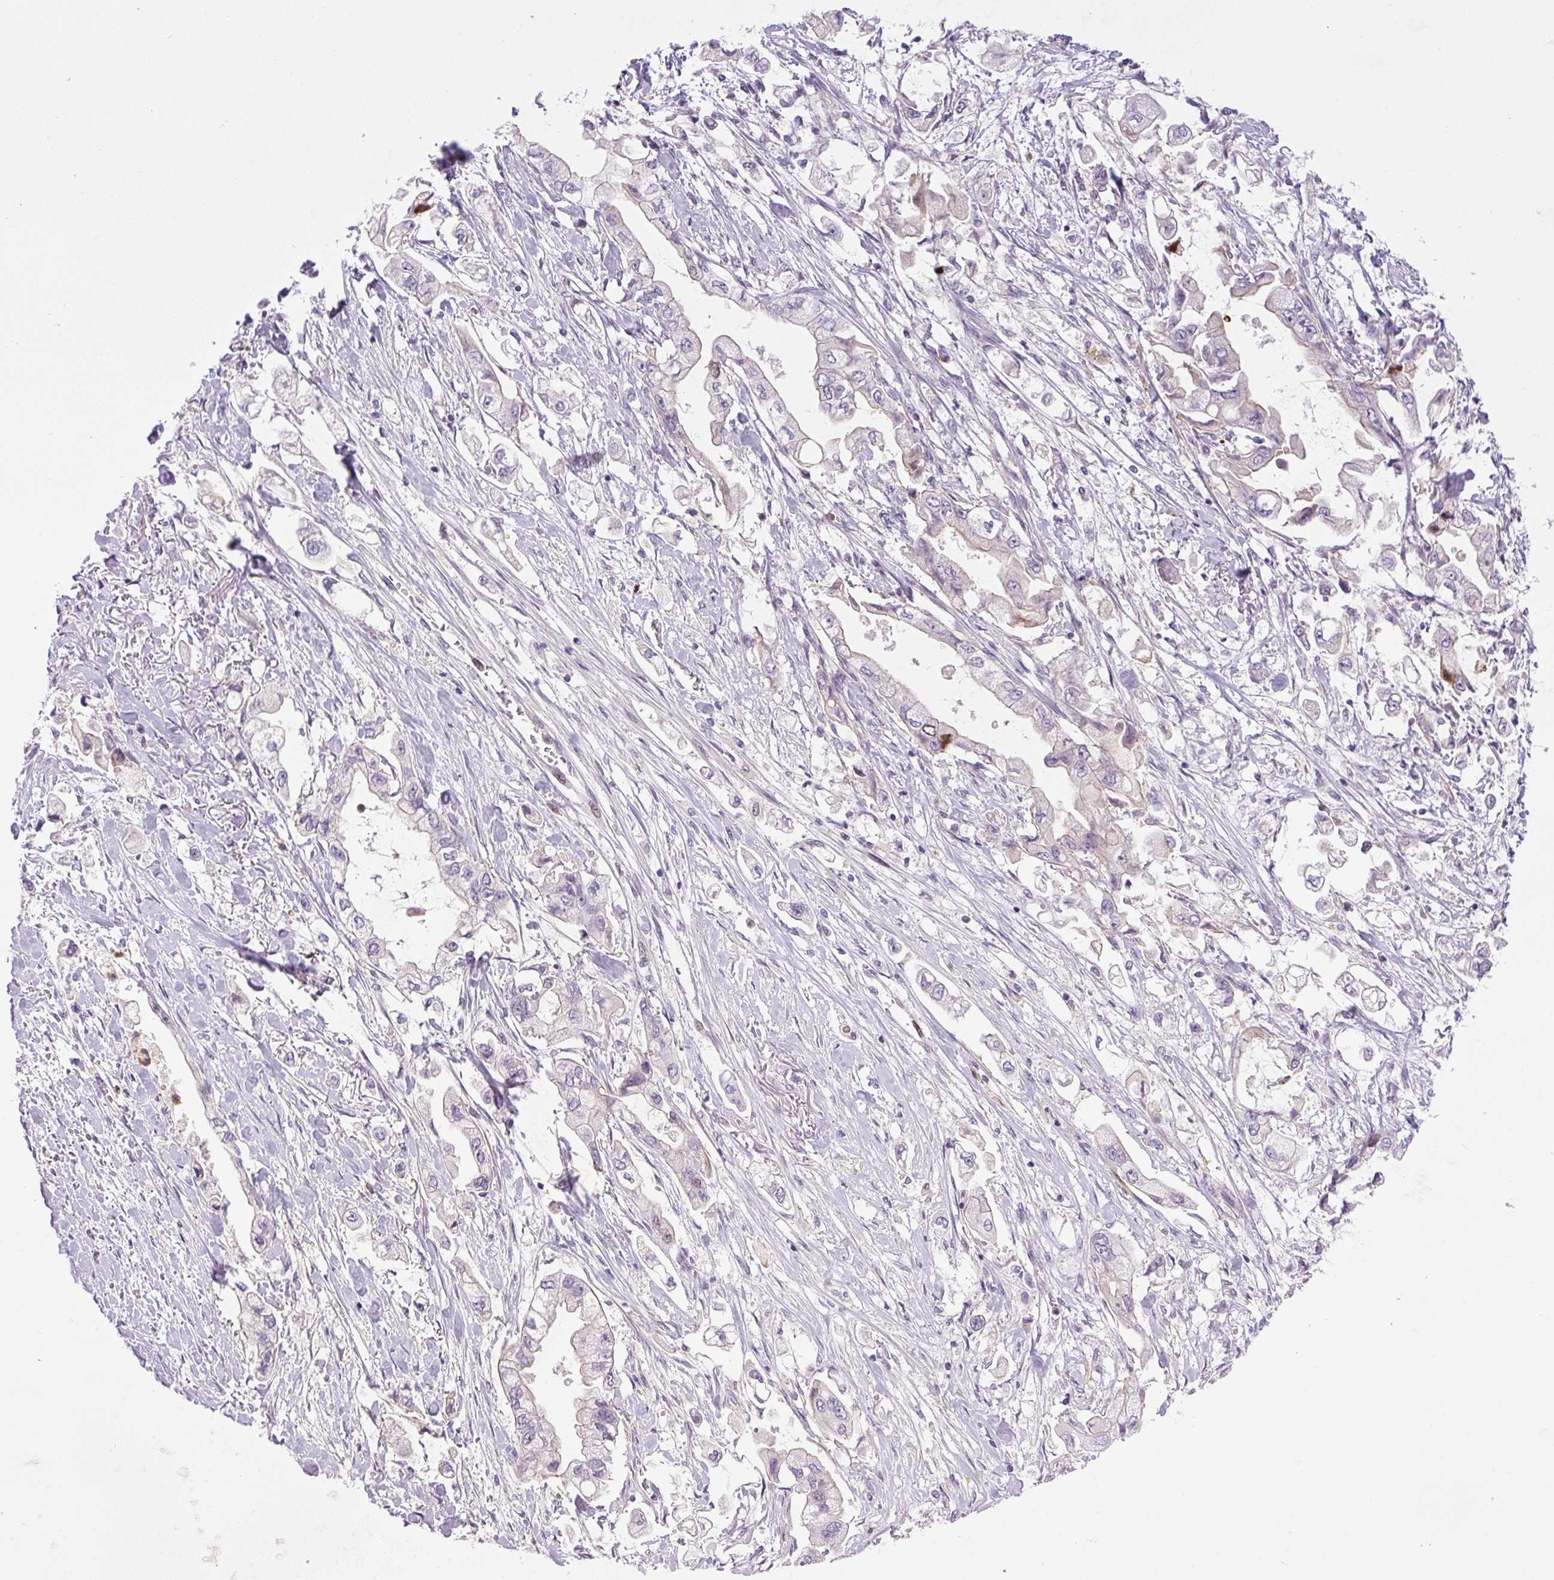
{"staining": {"intensity": "moderate", "quantity": "<25%", "location": "nuclear"}, "tissue": "stomach cancer", "cell_type": "Tumor cells", "image_type": "cancer", "snomed": [{"axis": "morphology", "description": "Adenocarcinoma, NOS"}, {"axis": "topography", "description": "Stomach"}], "caption": "Protein staining by immunohistochemistry shows moderate nuclear expression in approximately <25% of tumor cells in stomach cancer. (IHC, brightfield microscopy, high magnification).", "gene": "KIFC1", "patient": {"sex": "male", "age": 62}}